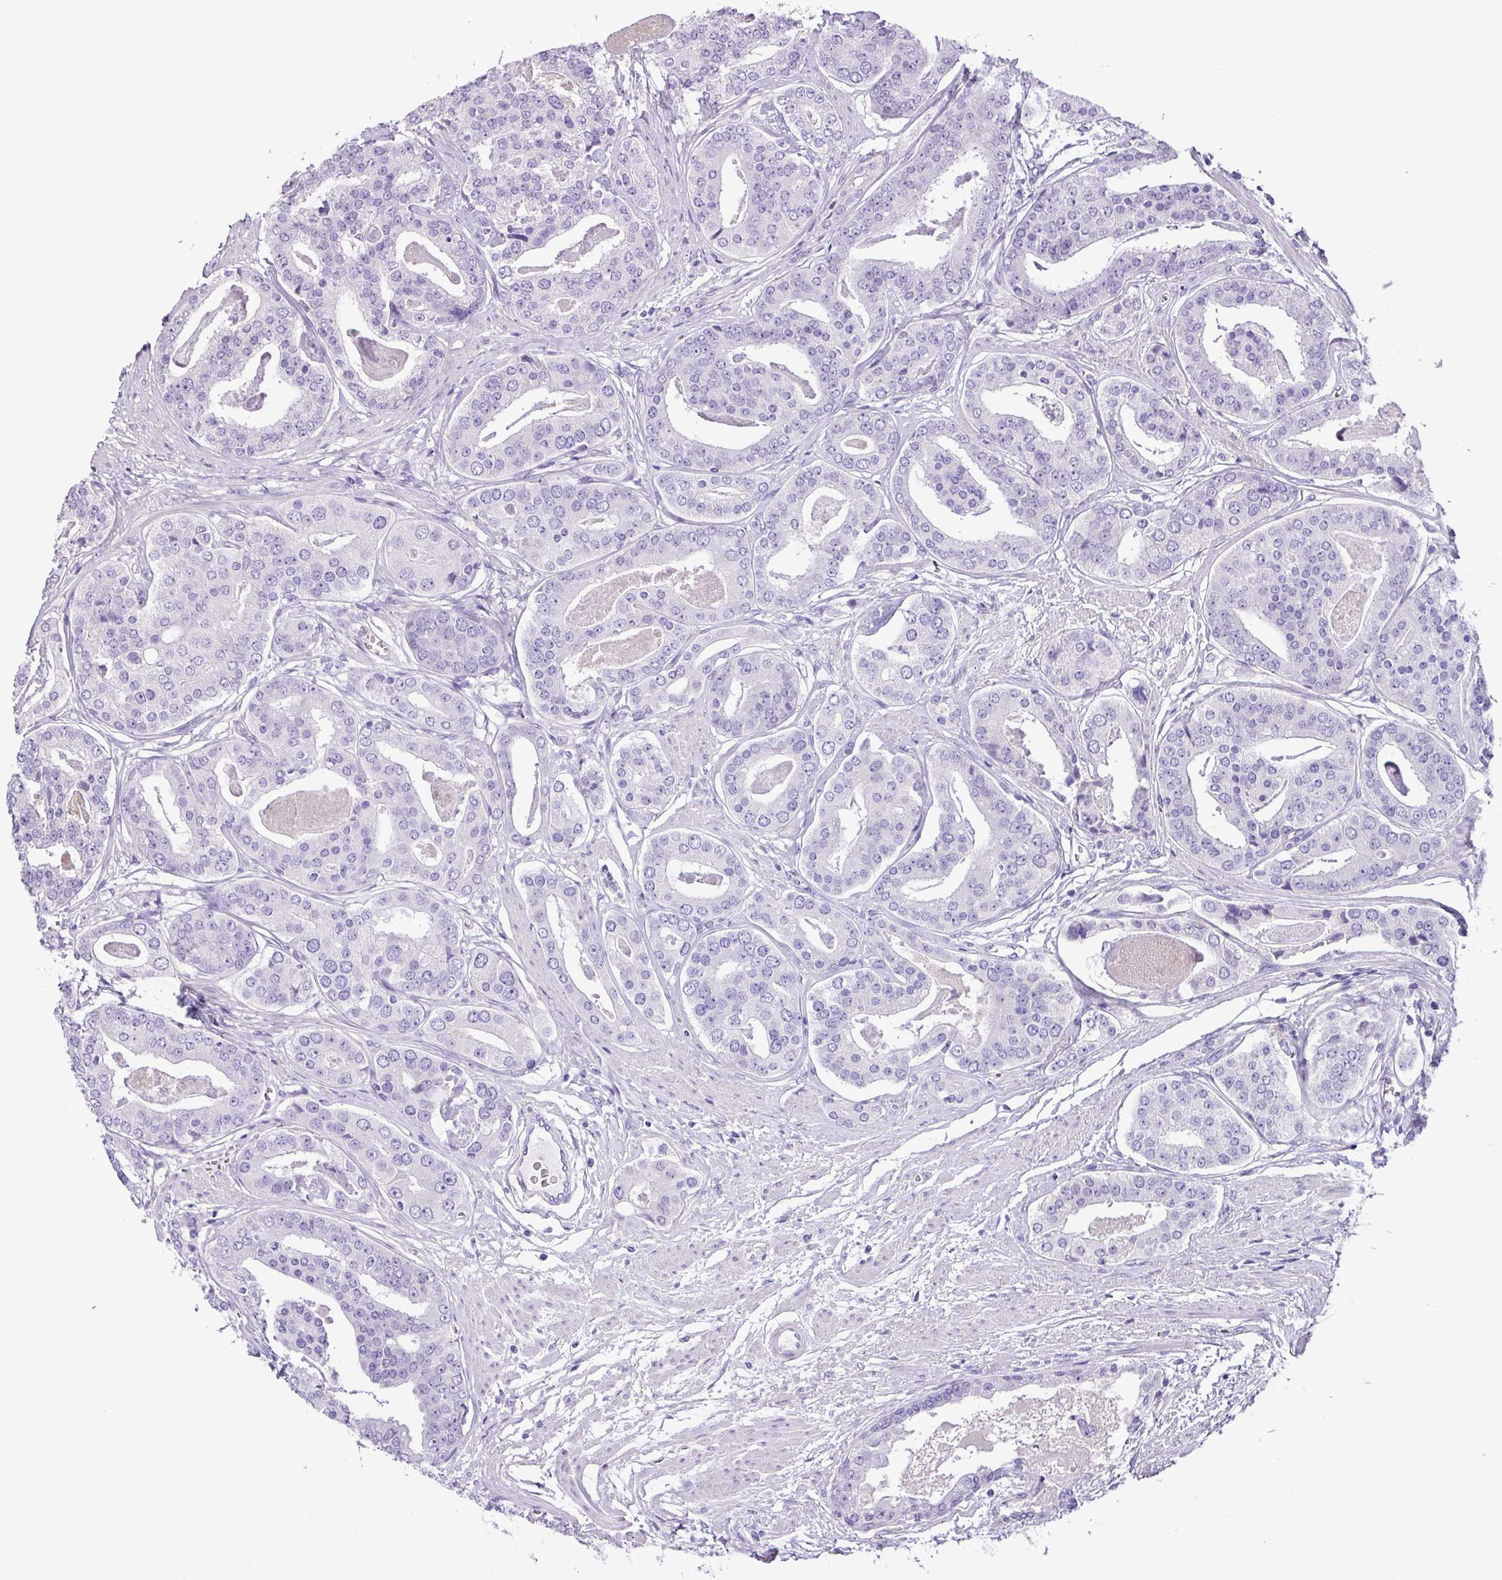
{"staining": {"intensity": "negative", "quantity": "none", "location": "none"}, "tissue": "prostate cancer", "cell_type": "Tumor cells", "image_type": "cancer", "snomed": [{"axis": "morphology", "description": "Adenocarcinoma, High grade"}, {"axis": "topography", "description": "Prostate"}], "caption": "DAB (3,3'-diaminobenzidine) immunohistochemical staining of prostate cancer shows no significant expression in tumor cells.", "gene": "CYSTM1", "patient": {"sex": "male", "age": 71}}